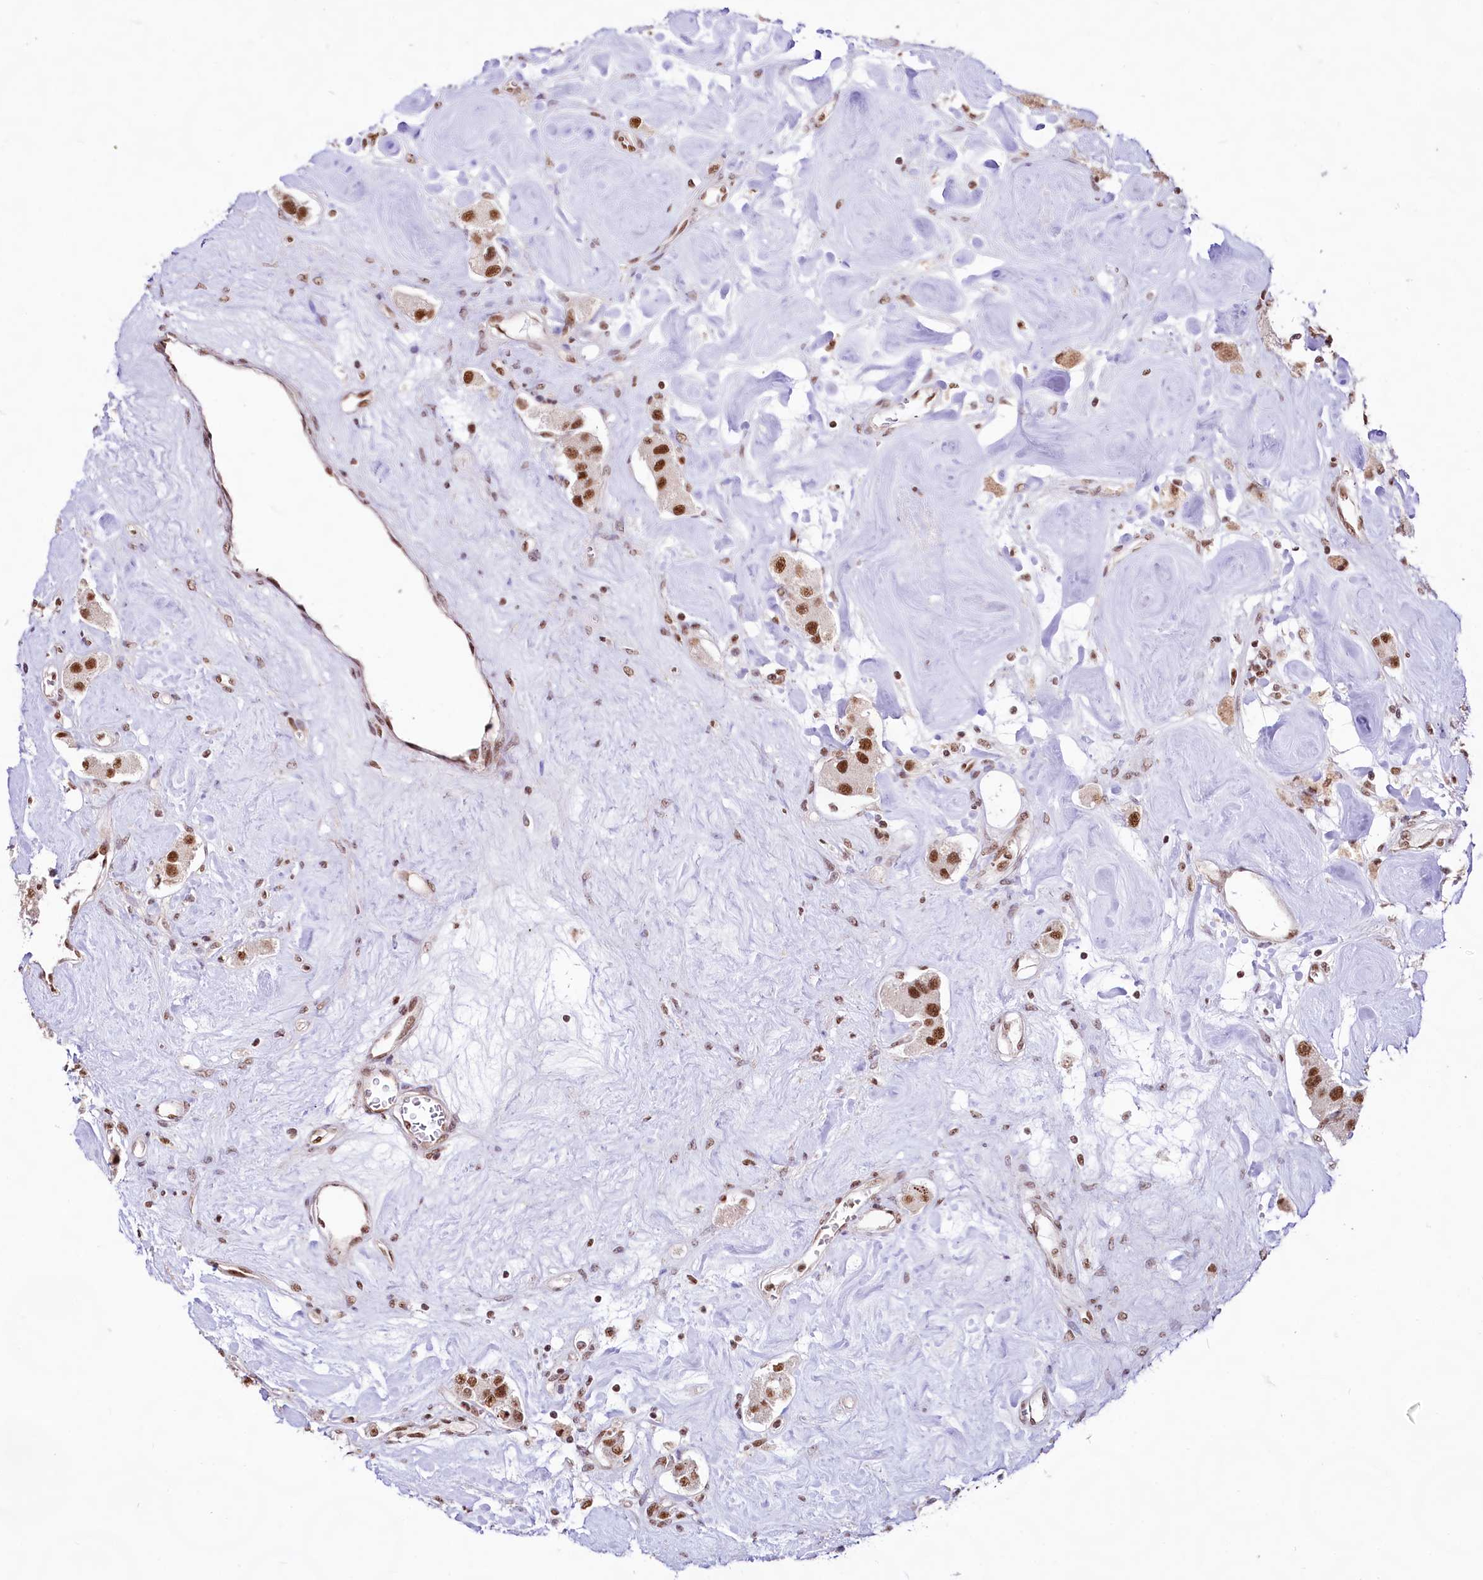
{"staining": {"intensity": "strong", "quantity": ">75%", "location": "nuclear"}, "tissue": "carcinoid", "cell_type": "Tumor cells", "image_type": "cancer", "snomed": [{"axis": "morphology", "description": "Carcinoid, malignant, NOS"}, {"axis": "topography", "description": "Pancreas"}], "caption": "Strong nuclear expression is identified in approximately >75% of tumor cells in carcinoid. (DAB IHC, brown staining for protein, blue staining for nuclei).", "gene": "HIRA", "patient": {"sex": "male", "age": 41}}